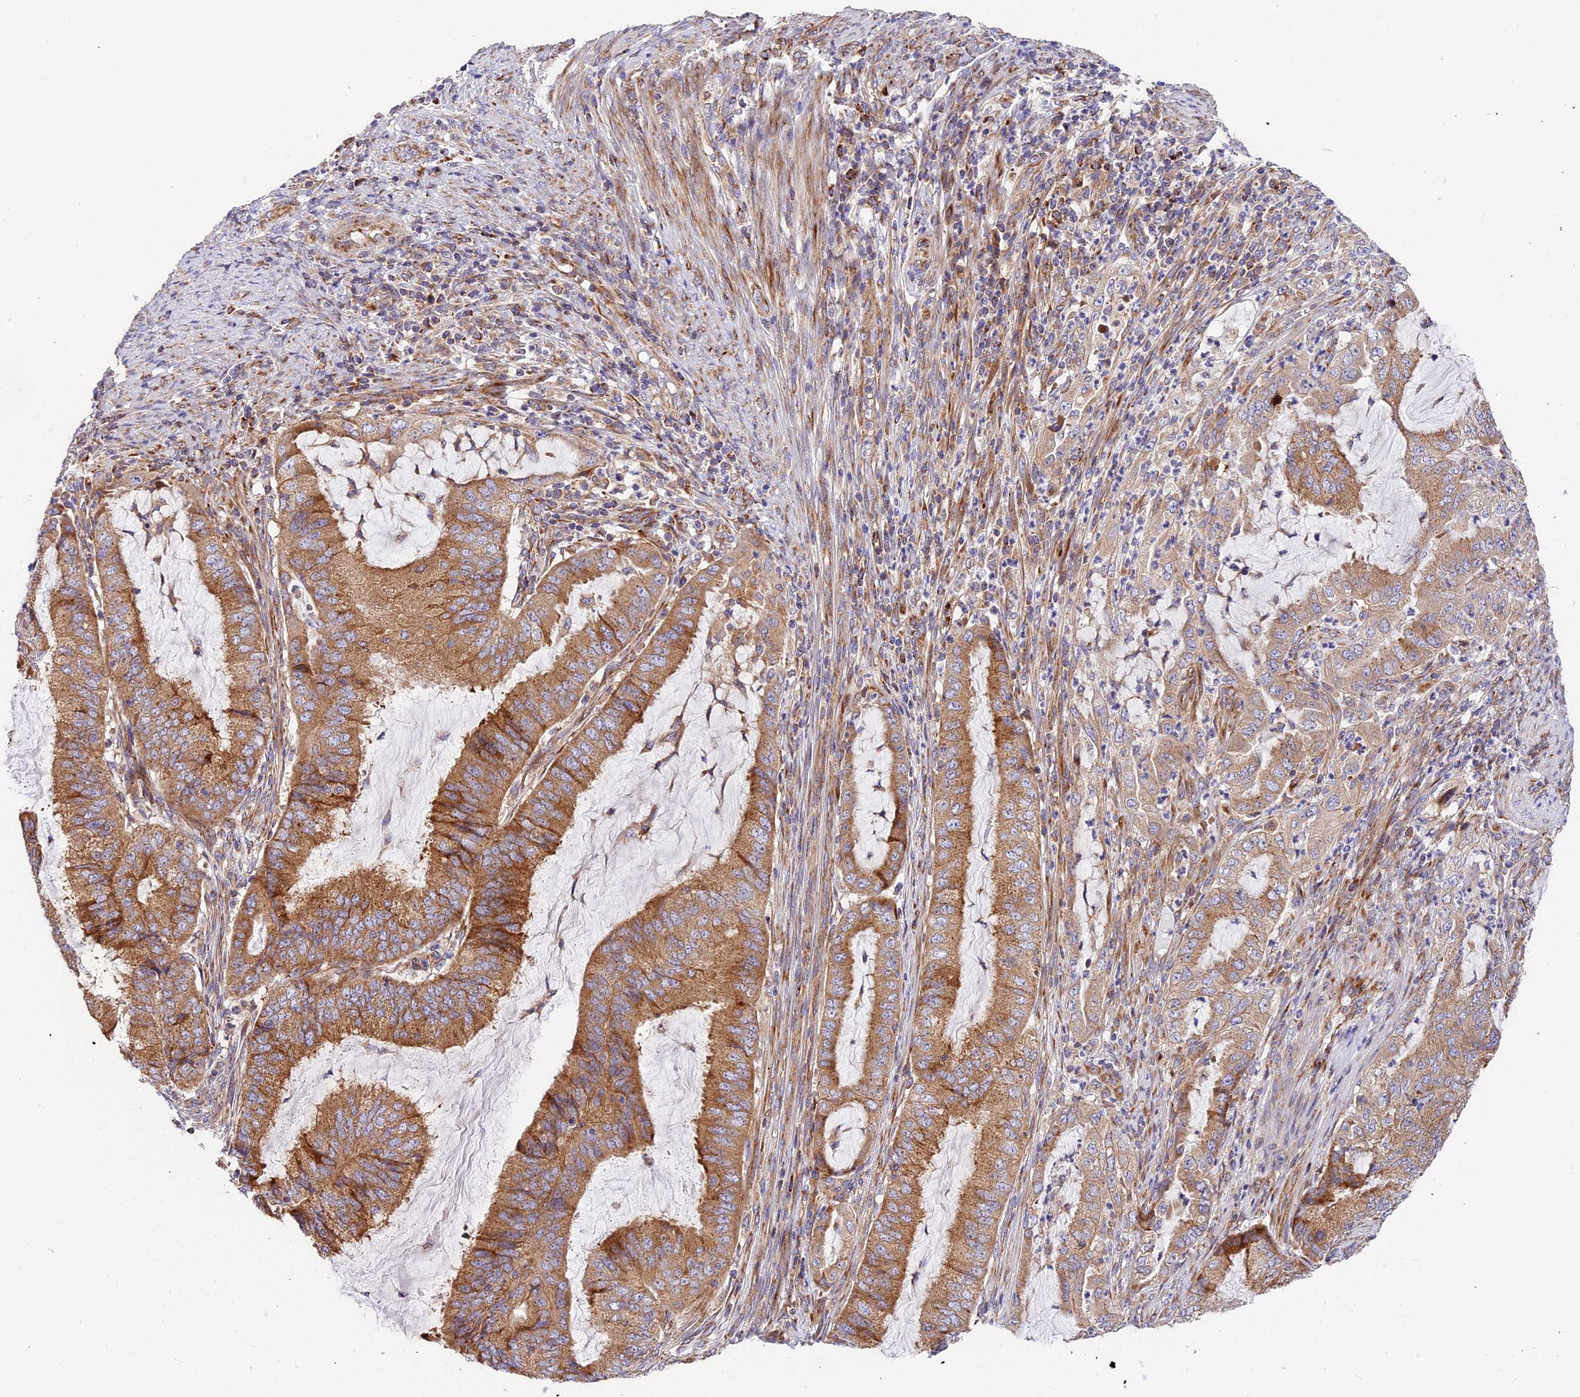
{"staining": {"intensity": "strong", "quantity": ">75%", "location": "cytoplasmic/membranous"}, "tissue": "endometrial cancer", "cell_type": "Tumor cells", "image_type": "cancer", "snomed": [{"axis": "morphology", "description": "Adenocarcinoma, NOS"}, {"axis": "topography", "description": "Endometrium"}], "caption": "The photomicrograph exhibits a brown stain indicating the presence of a protein in the cytoplasmic/membranous of tumor cells in endometrial cancer (adenocarcinoma). Immunohistochemistry stains the protein of interest in brown and the nuclei are stained blue.", "gene": "MRAS", "patient": {"sex": "female", "age": 51}}